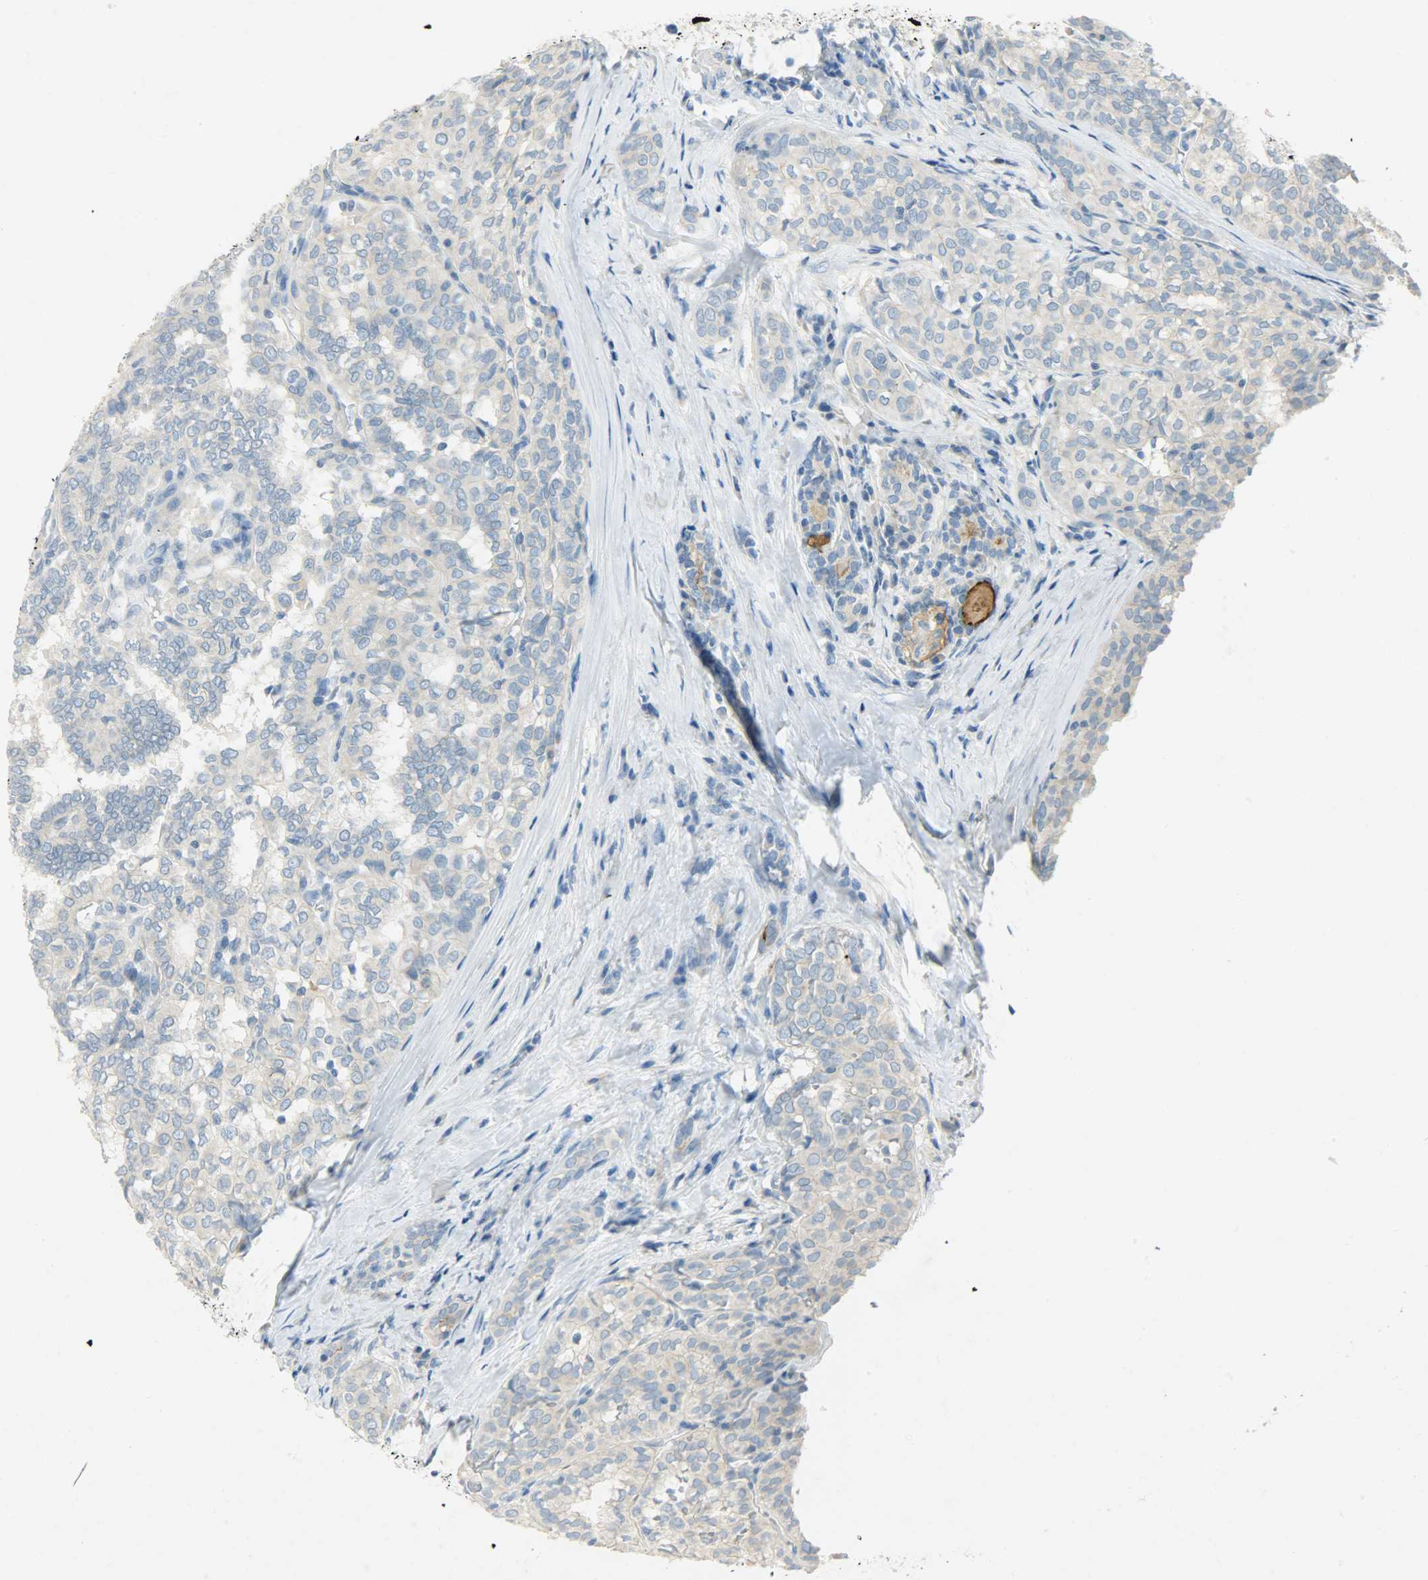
{"staining": {"intensity": "weak", "quantity": ">75%", "location": "cytoplasmic/membranous"}, "tissue": "thyroid cancer", "cell_type": "Tumor cells", "image_type": "cancer", "snomed": [{"axis": "morphology", "description": "Papillary adenocarcinoma, NOS"}, {"axis": "topography", "description": "Thyroid gland"}], "caption": "About >75% of tumor cells in human thyroid cancer (papillary adenocarcinoma) display weak cytoplasmic/membranous protein positivity as visualized by brown immunohistochemical staining.", "gene": "PROM1", "patient": {"sex": "female", "age": 30}}